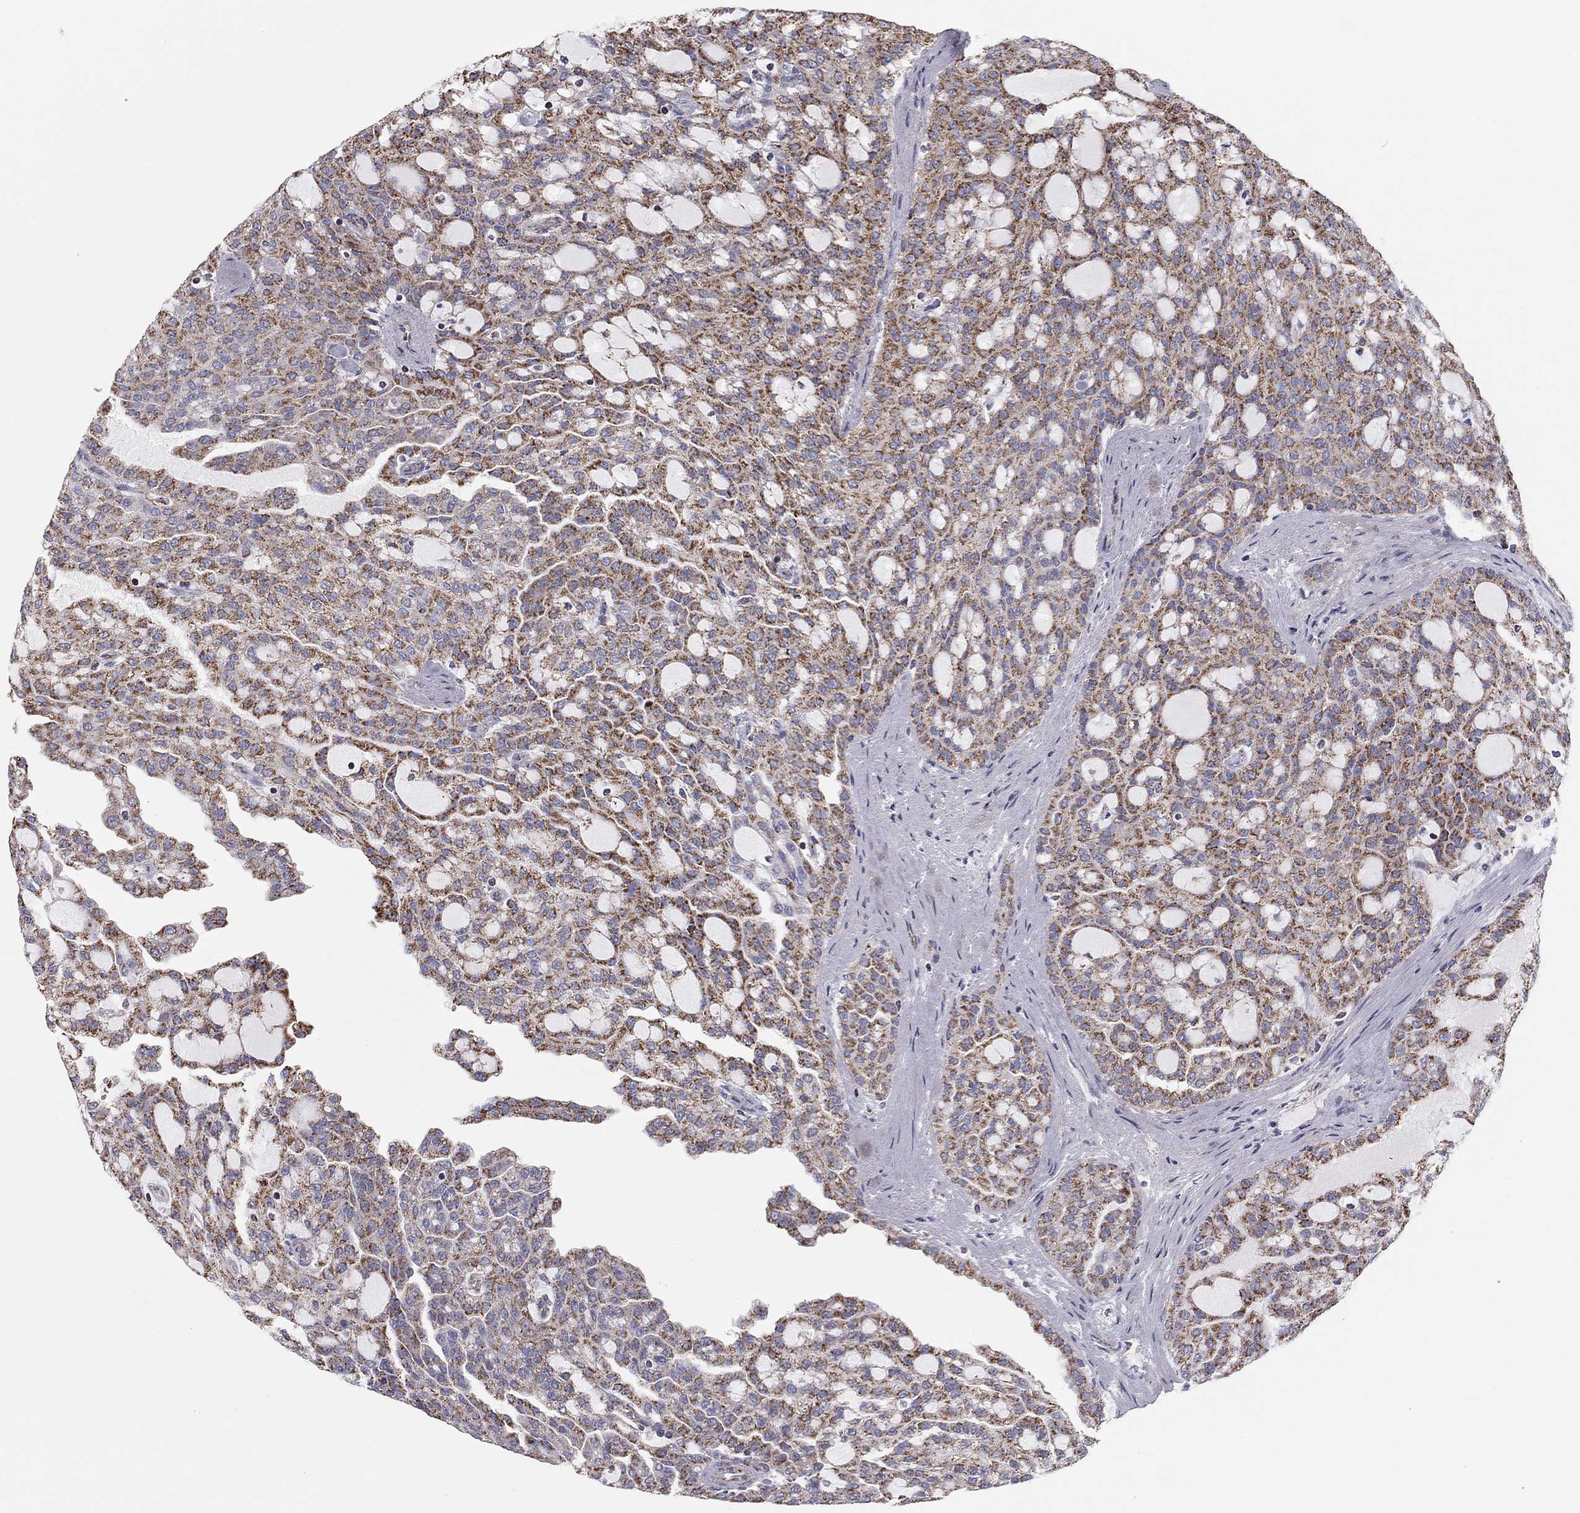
{"staining": {"intensity": "strong", "quantity": "25%-75%", "location": "cytoplasmic/membranous"}, "tissue": "renal cancer", "cell_type": "Tumor cells", "image_type": "cancer", "snomed": [{"axis": "morphology", "description": "Adenocarcinoma, NOS"}, {"axis": "topography", "description": "Kidney"}], "caption": "A high amount of strong cytoplasmic/membranous expression is present in approximately 25%-75% of tumor cells in renal cancer tissue. The protein of interest is stained brown, and the nuclei are stained in blue (DAB (3,3'-diaminobenzidine) IHC with brightfield microscopy, high magnification).", "gene": "NDUFV1", "patient": {"sex": "male", "age": 63}}